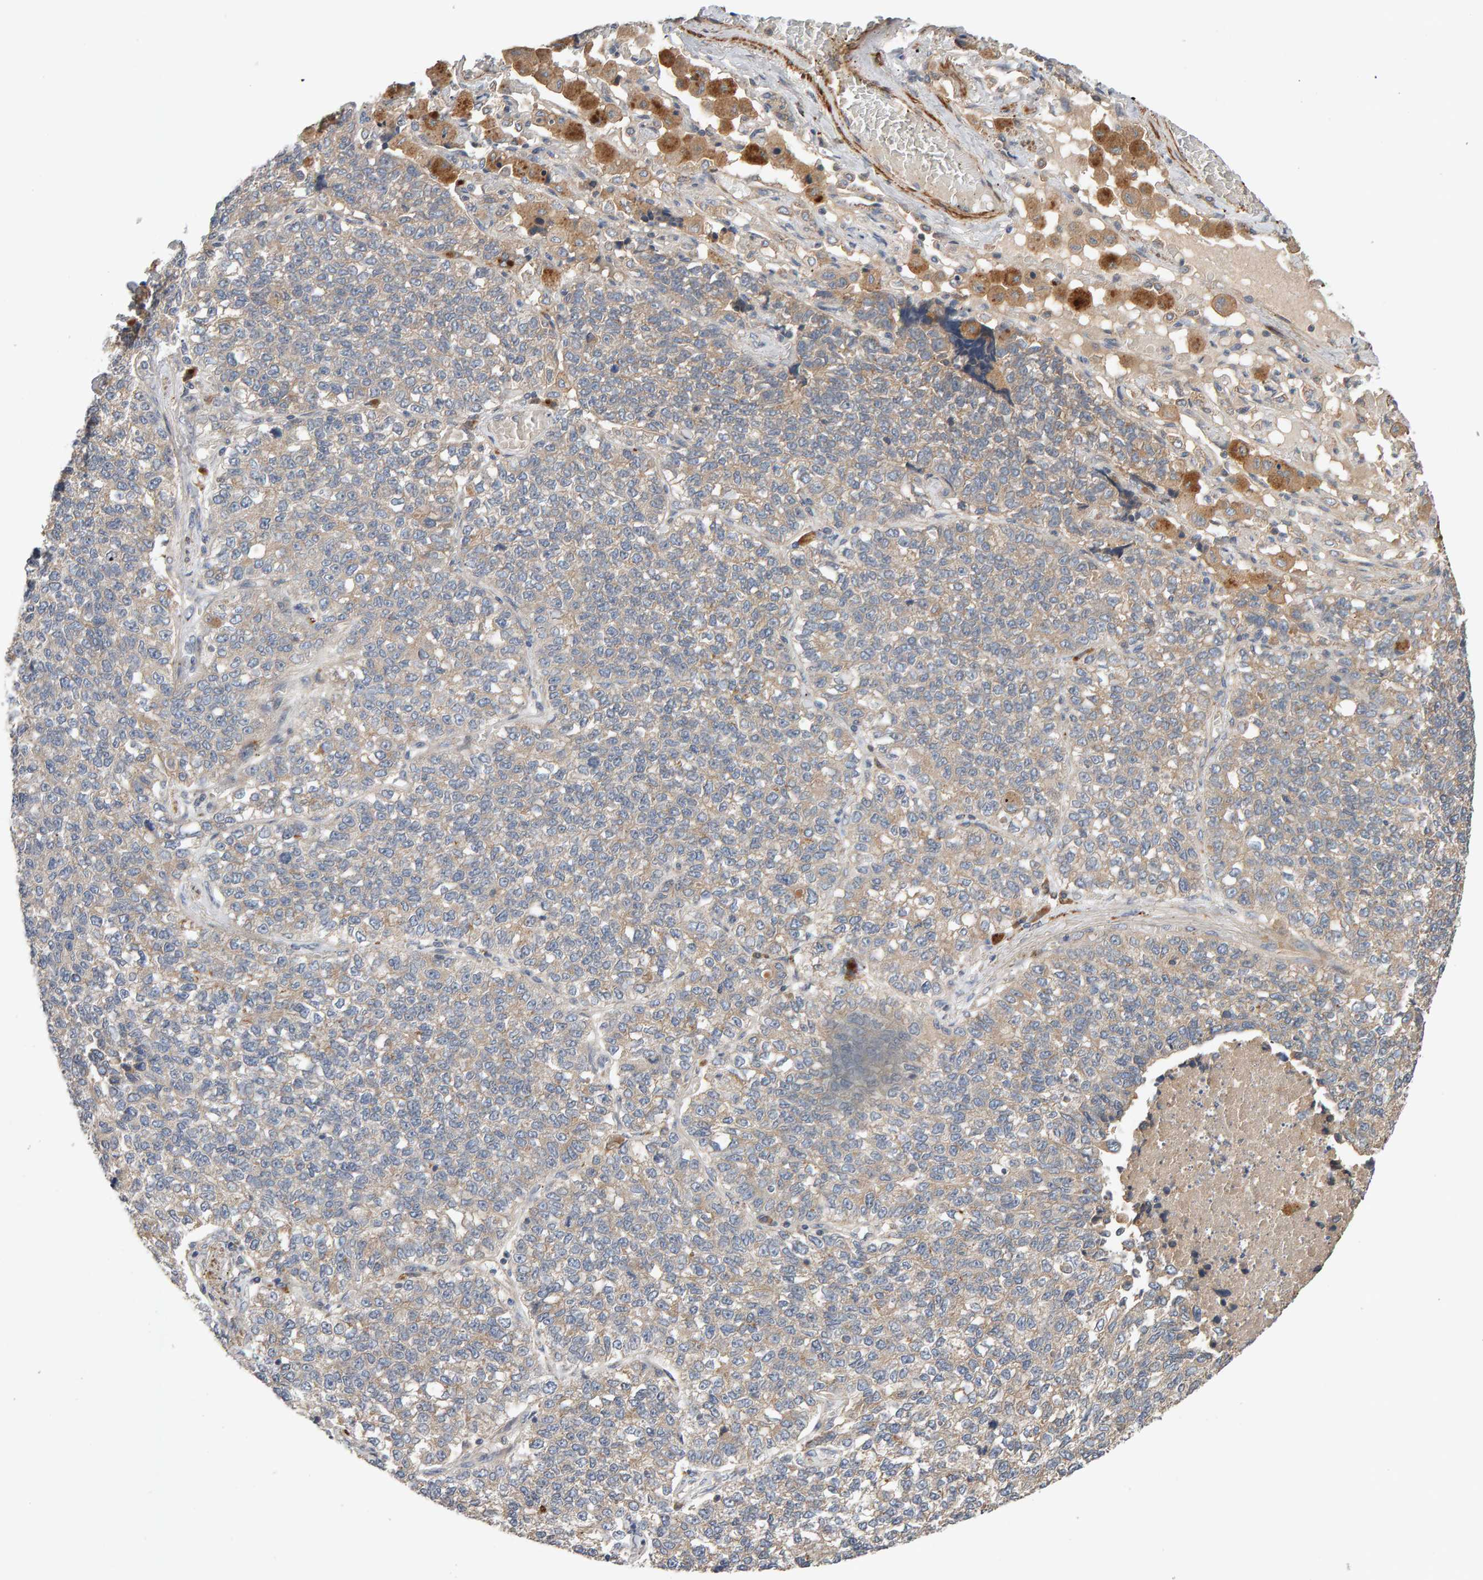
{"staining": {"intensity": "weak", "quantity": "<25%", "location": "cytoplasmic/membranous"}, "tissue": "lung cancer", "cell_type": "Tumor cells", "image_type": "cancer", "snomed": [{"axis": "morphology", "description": "Adenocarcinoma, NOS"}, {"axis": "topography", "description": "Lung"}], "caption": "This is an immunohistochemistry (IHC) micrograph of adenocarcinoma (lung). There is no positivity in tumor cells.", "gene": "RNF19A", "patient": {"sex": "male", "age": 49}}